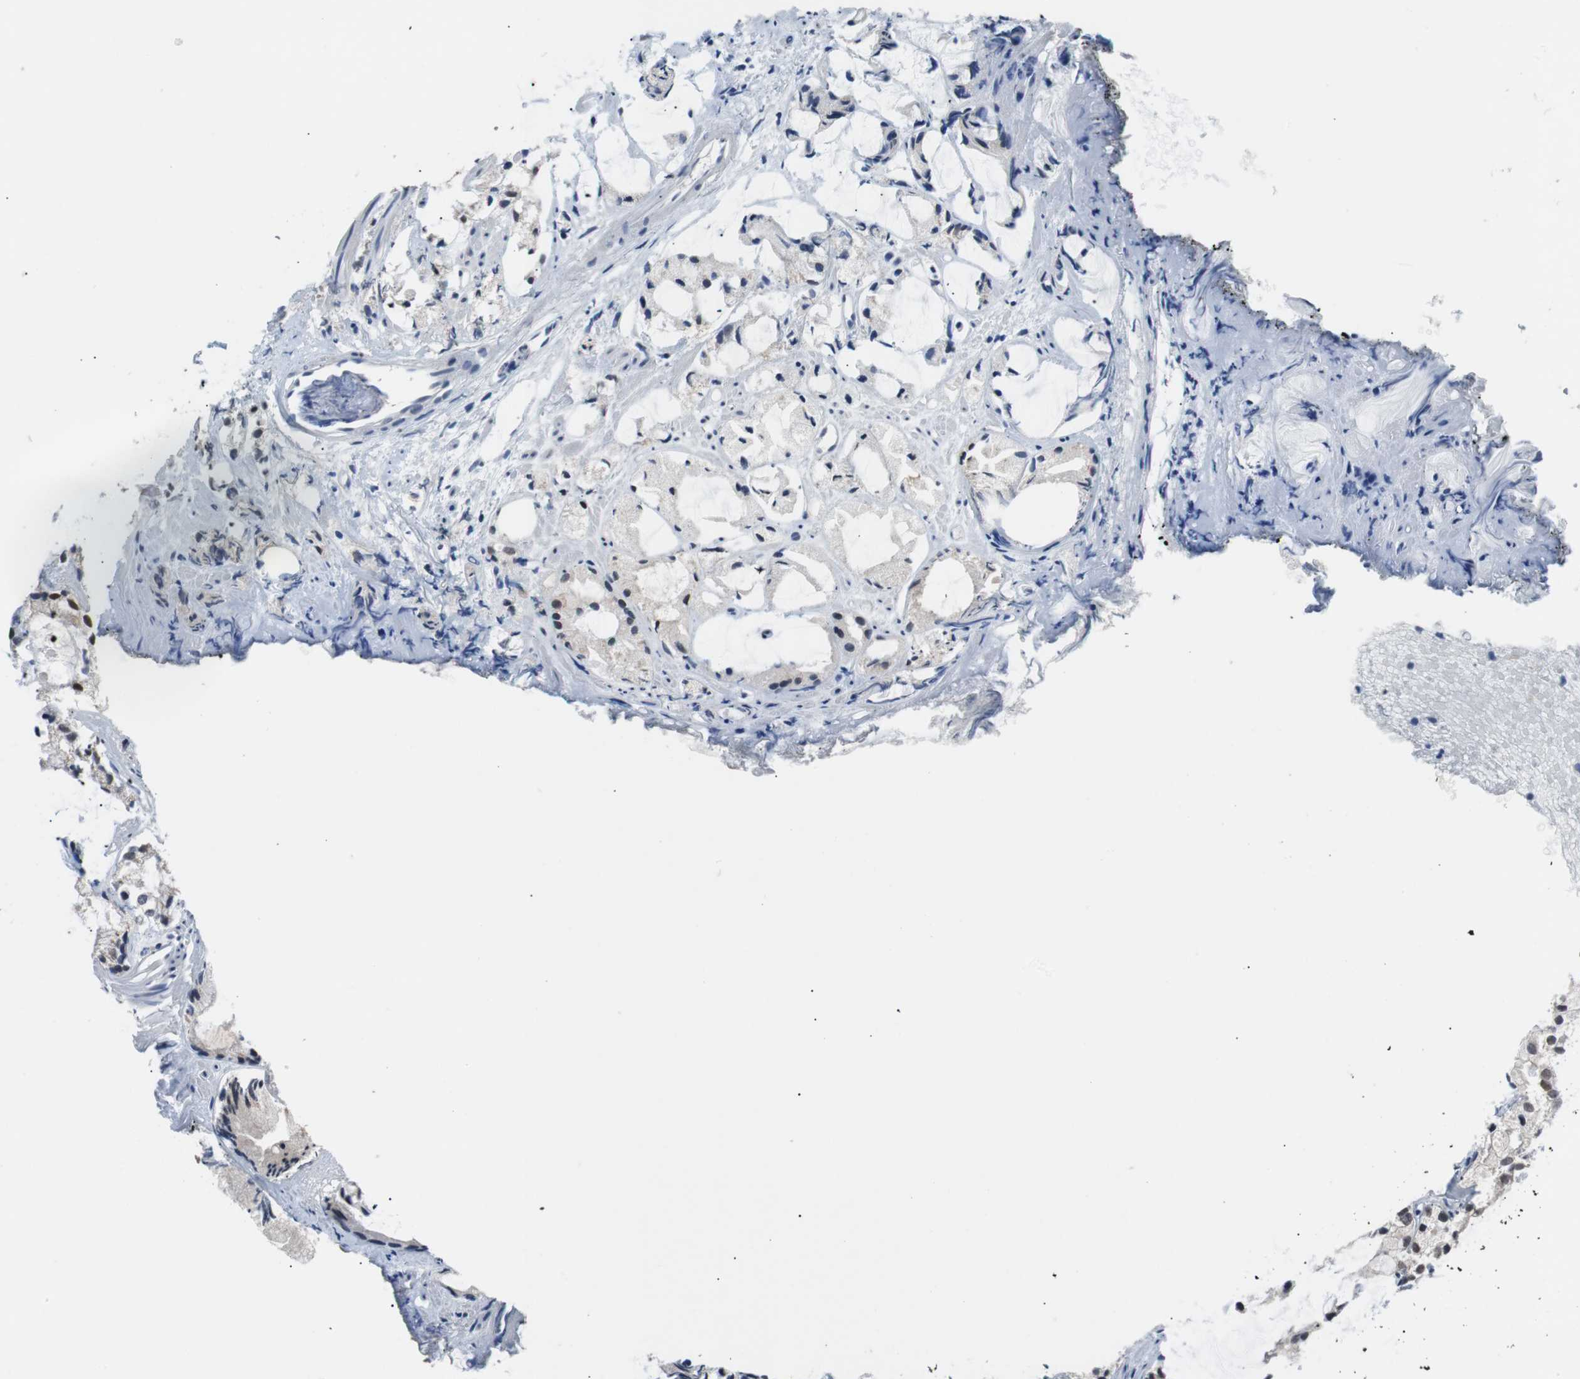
{"staining": {"intensity": "strong", "quantity": "25%-75%", "location": "nuclear"}, "tissue": "prostate cancer", "cell_type": "Tumor cells", "image_type": "cancer", "snomed": [{"axis": "morphology", "description": "Adenocarcinoma, High grade"}, {"axis": "topography", "description": "Prostate"}], "caption": "Immunohistochemistry staining of prostate adenocarcinoma (high-grade), which displays high levels of strong nuclear expression in about 25%-75% of tumor cells indicating strong nuclear protein expression. The staining was performed using DAB (brown) for protein detection and nuclei were counterstained in hematoxylin (blue).", "gene": "USP28", "patient": {"sex": "male", "age": 85}}